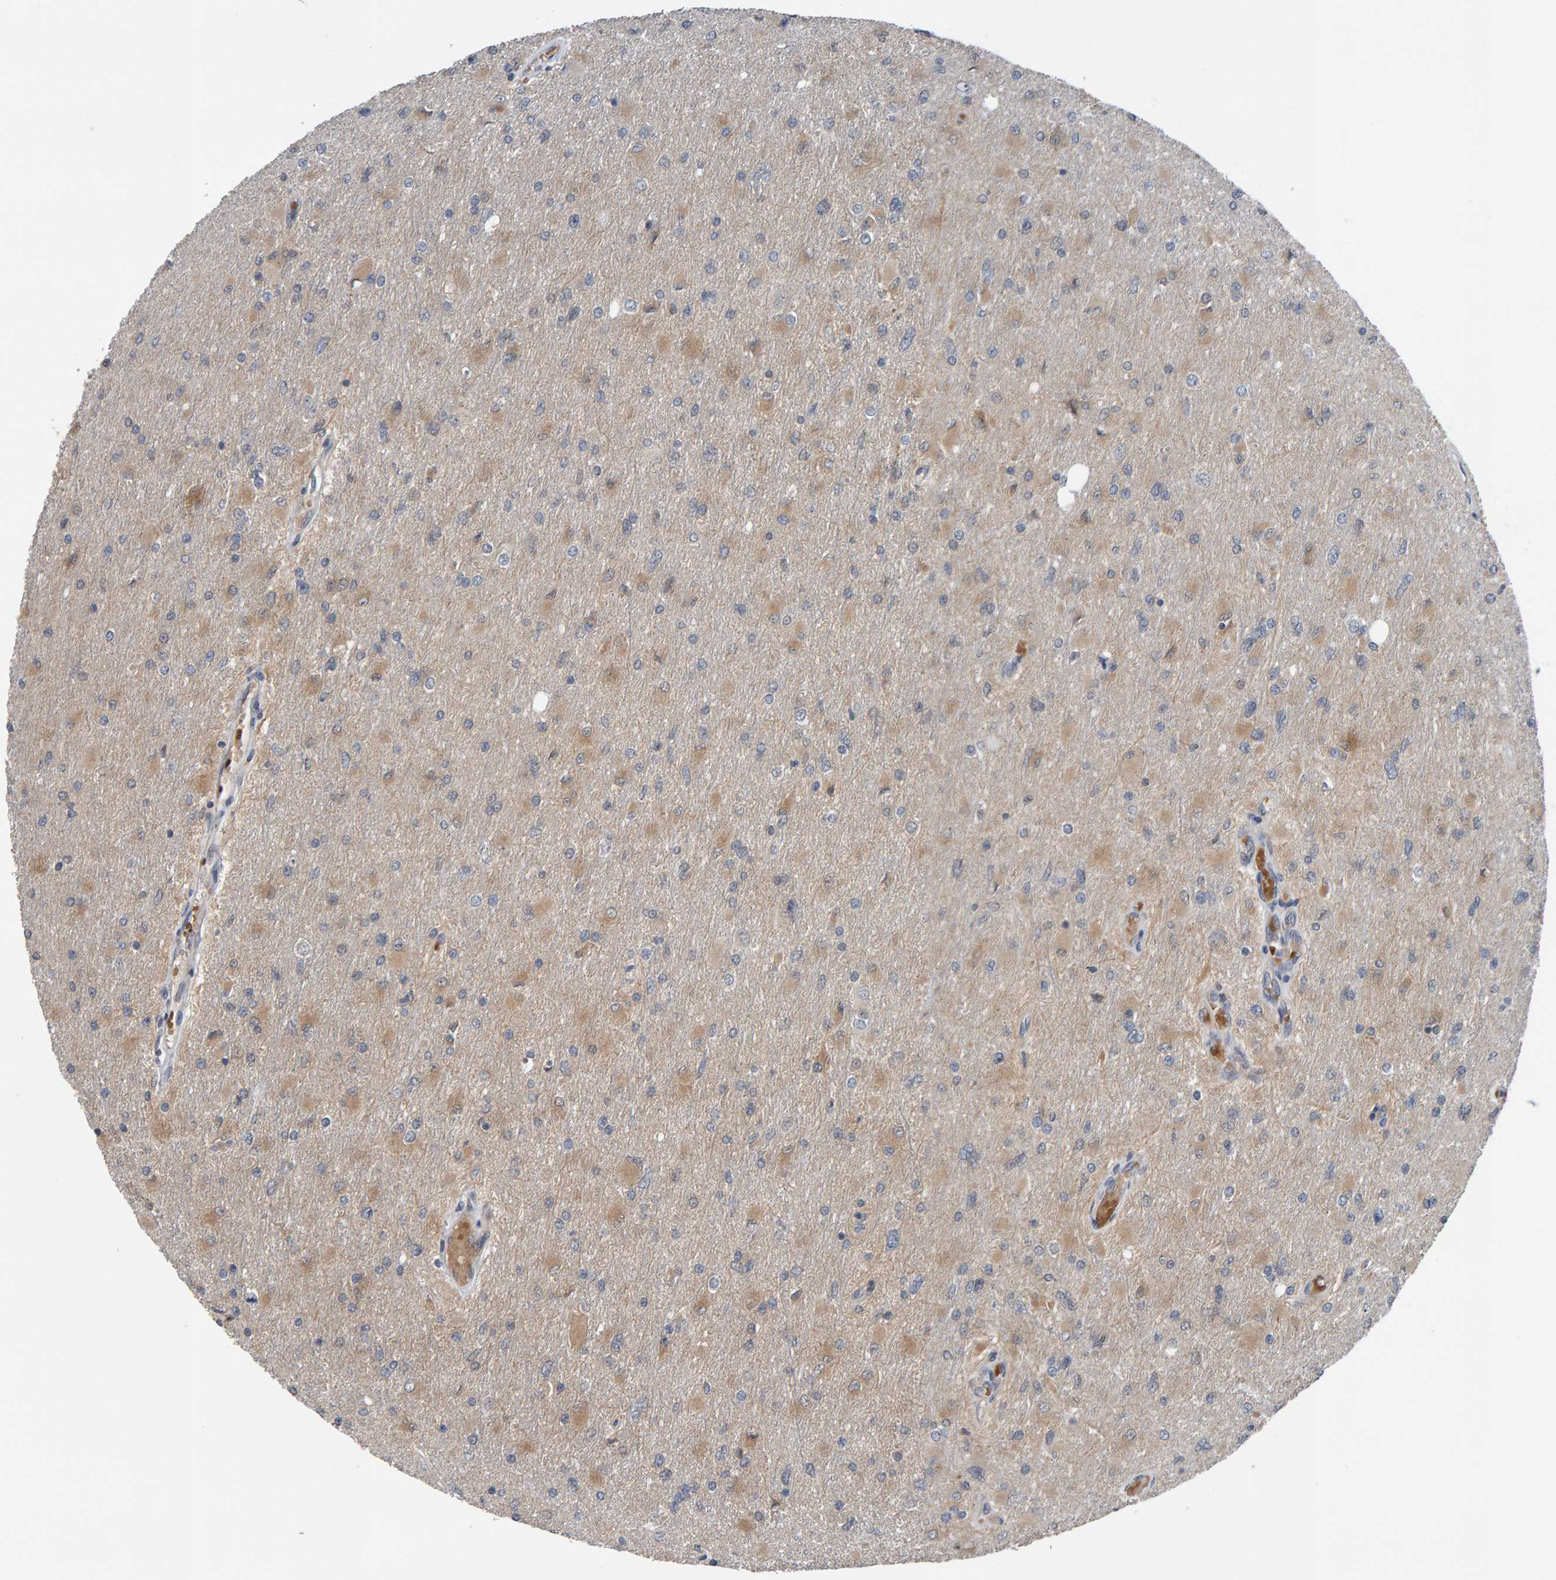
{"staining": {"intensity": "weak", "quantity": "<25%", "location": "cytoplasmic/membranous"}, "tissue": "glioma", "cell_type": "Tumor cells", "image_type": "cancer", "snomed": [{"axis": "morphology", "description": "Glioma, malignant, High grade"}, {"axis": "topography", "description": "Cerebral cortex"}], "caption": "Immunohistochemical staining of human glioma exhibits no significant staining in tumor cells. The staining is performed using DAB (3,3'-diaminobenzidine) brown chromogen with nuclei counter-stained in using hematoxylin.", "gene": "COASY", "patient": {"sex": "female", "age": 36}}